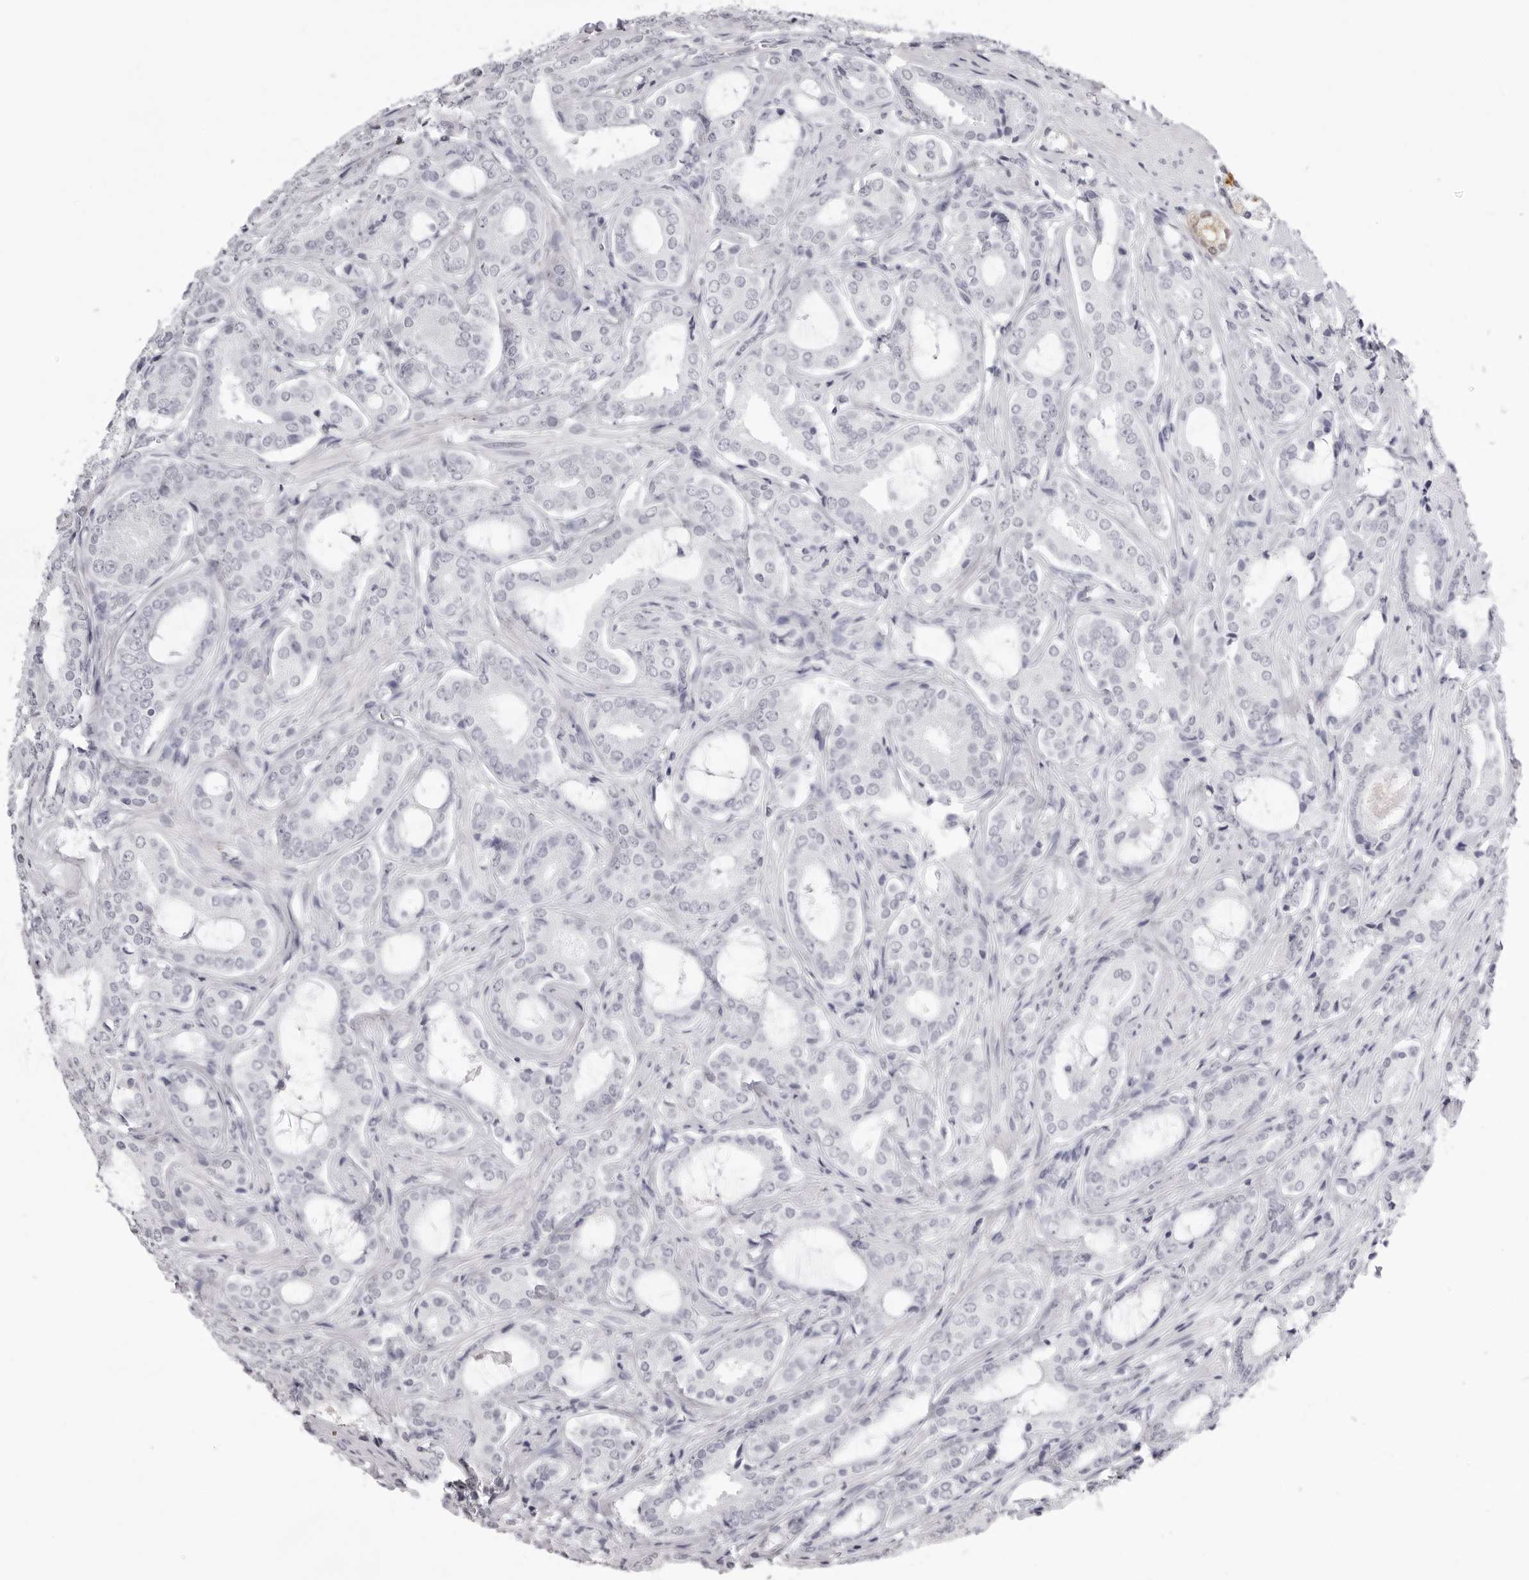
{"staining": {"intensity": "negative", "quantity": "none", "location": "none"}, "tissue": "prostate cancer", "cell_type": "Tumor cells", "image_type": "cancer", "snomed": [{"axis": "morphology", "description": "Adenocarcinoma, High grade"}, {"axis": "topography", "description": "Prostate"}], "caption": "This is a photomicrograph of immunohistochemistry staining of prostate cancer (high-grade adenocarcinoma), which shows no expression in tumor cells.", "gene": "CST1", "patient": {"sex": "male", "age": 73}}